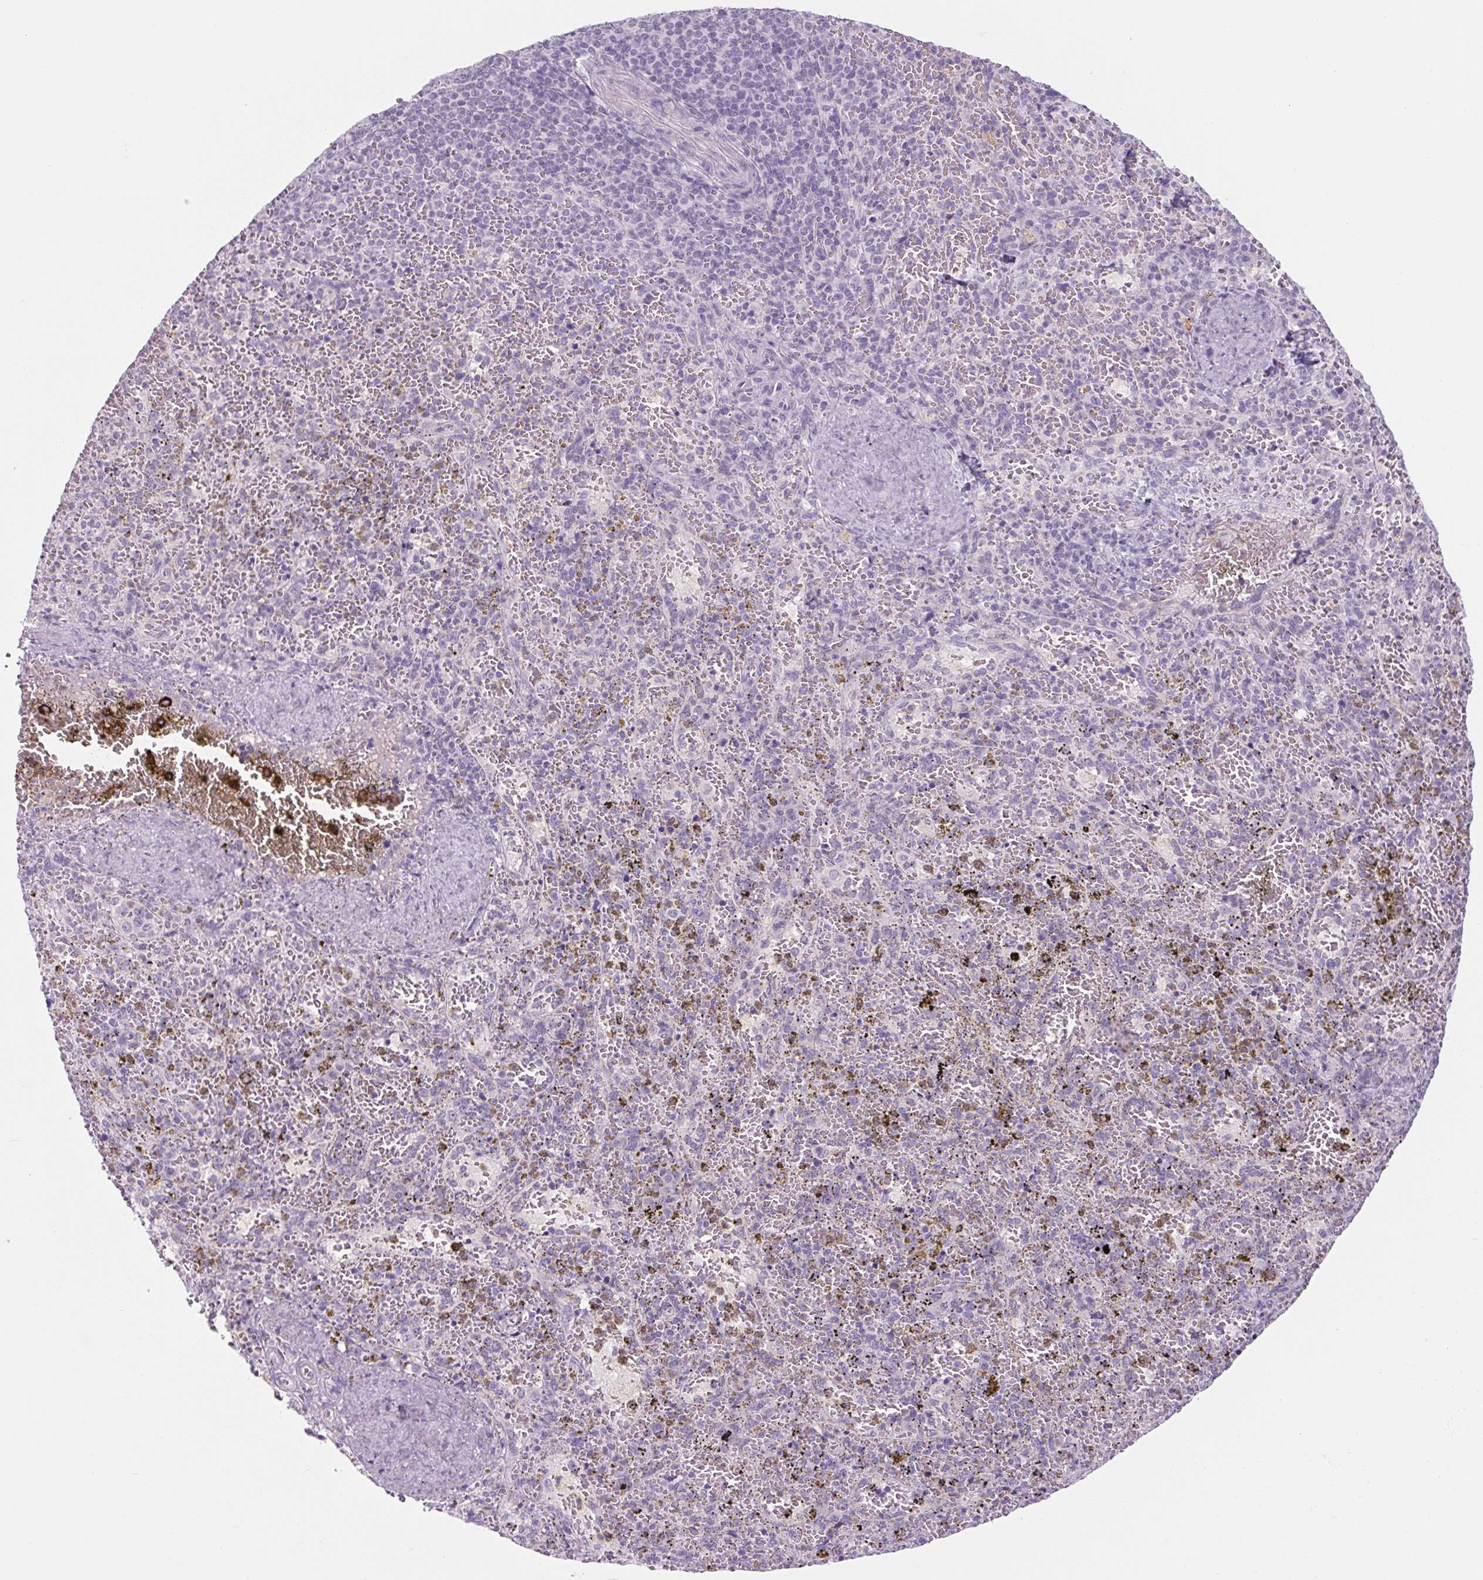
{"staining": {"intensity": "negative", "quantity": "none", "location": "none"}, "tissue": "spleen", "cell_type": "Cells in red pulp", "image_type": "normal", "snomed": [{"axis": "morphology", "description": "Normal tissue, NOS"}, {"axis": "topography", "description": "Spleen"}], "caption": "Cells in red pulp show no significant expression in benign spleen. The staining was performed using DAB (3,3'-diaminobenzidine) to visualize the protein expression in brown, while the nuclei were stained in blue with hematoxylin (Magnification: 20x).", "gene": "RPTN", "patient": {"sex": "female", "age": 50}}